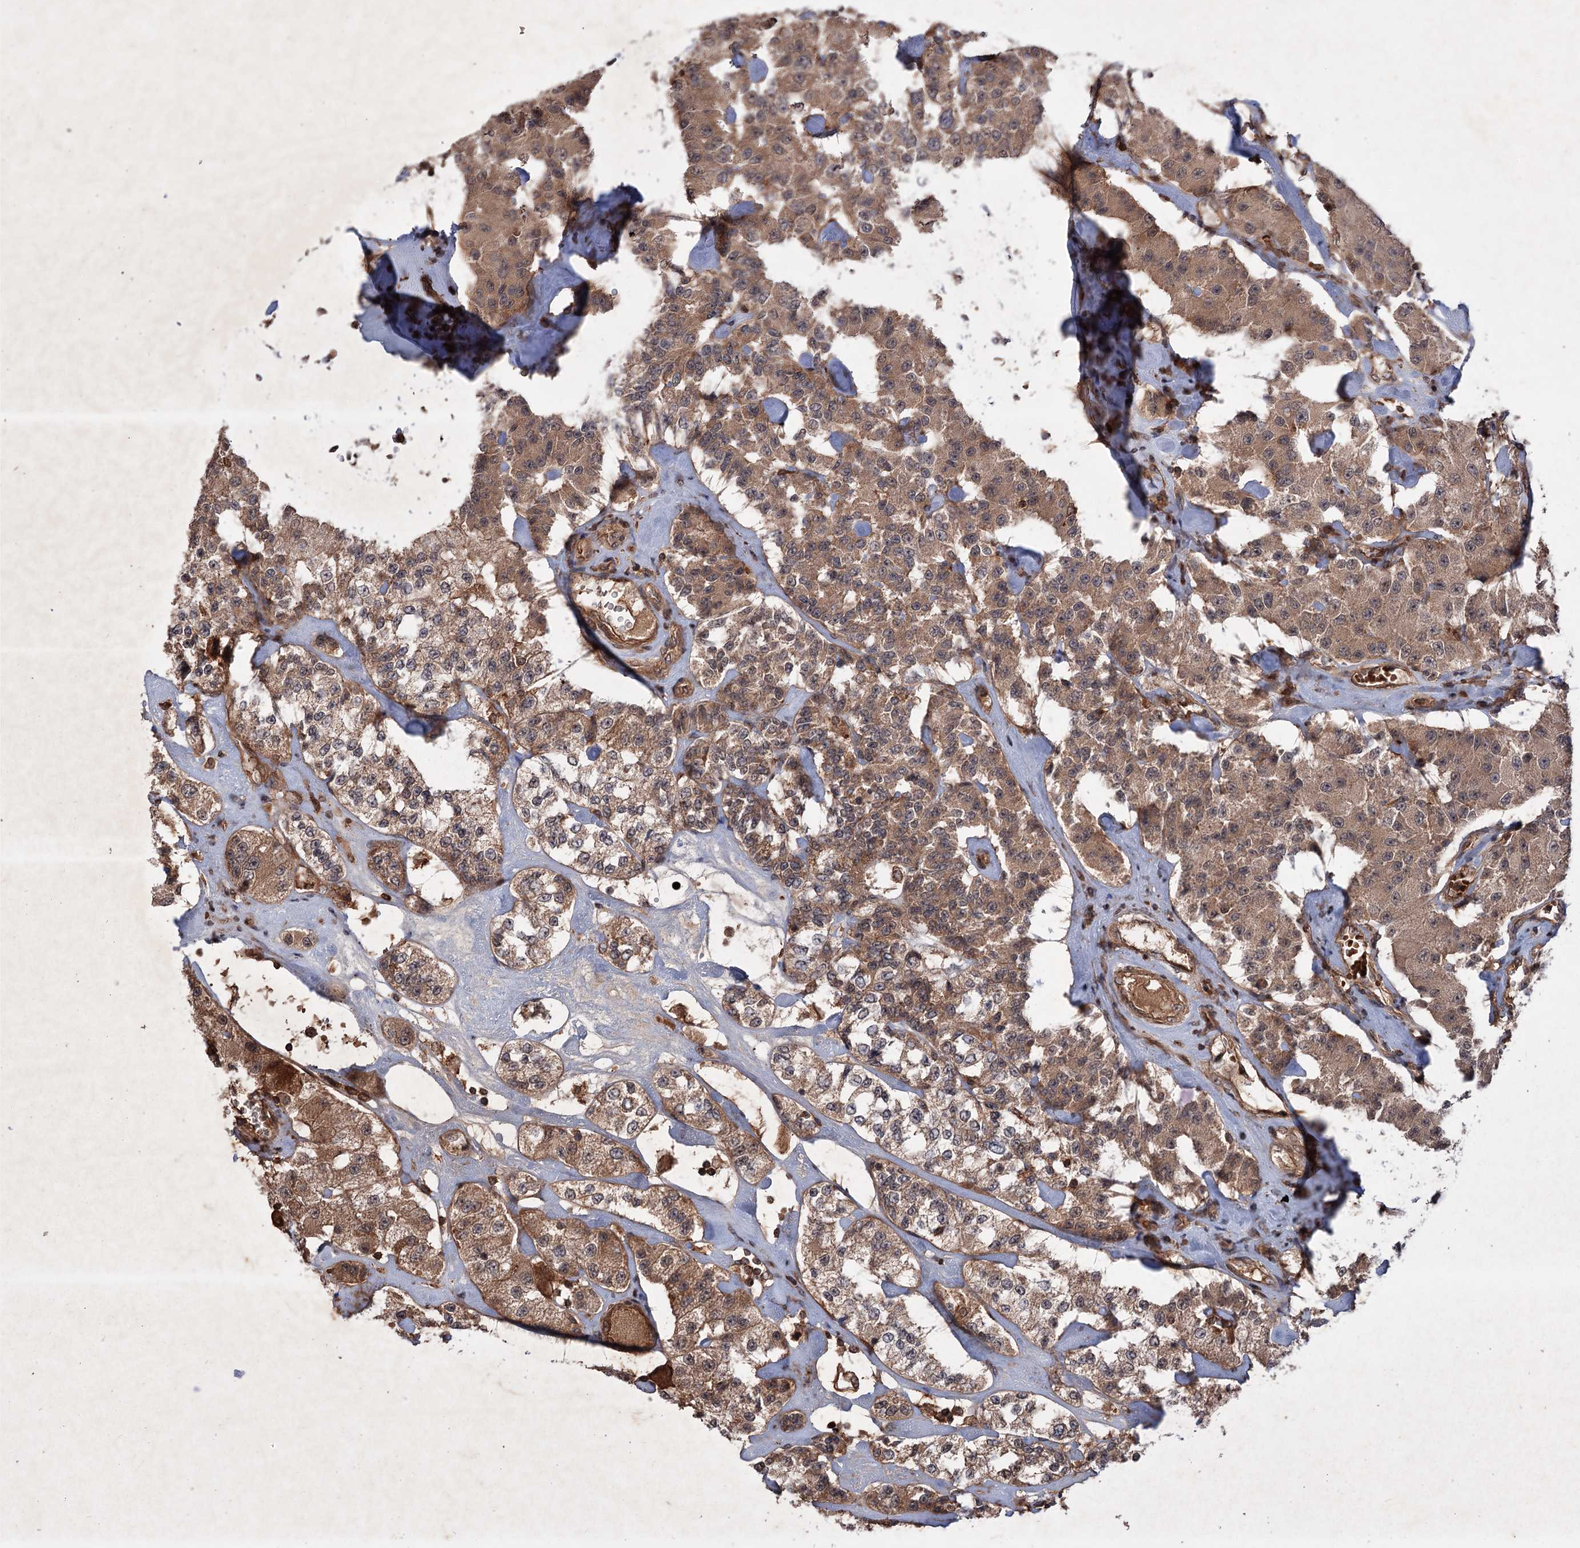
{"staining": {"intensity": "moderate", "quantity": ">75%", "location": "cytoplasmic/membranous,nuclear"}, "tissue": "carcinoid", "cell_type": "Tumor cells", "image_type": "cancer", "snomed": [{"axis": "morphology", "description": "Carcinoid, malignant, NOS"}, {"axis": "topography", "description": "Pancreas"}], "caption": "Malignant carcinoid was stained to show a protein in brown. There is medium levels of moderate cytoplasmic/membranous and nuclear expression in approximately >75% of tumor cells.", "gene": "ADK", "patient": {"sex": "male", "age": 41}}